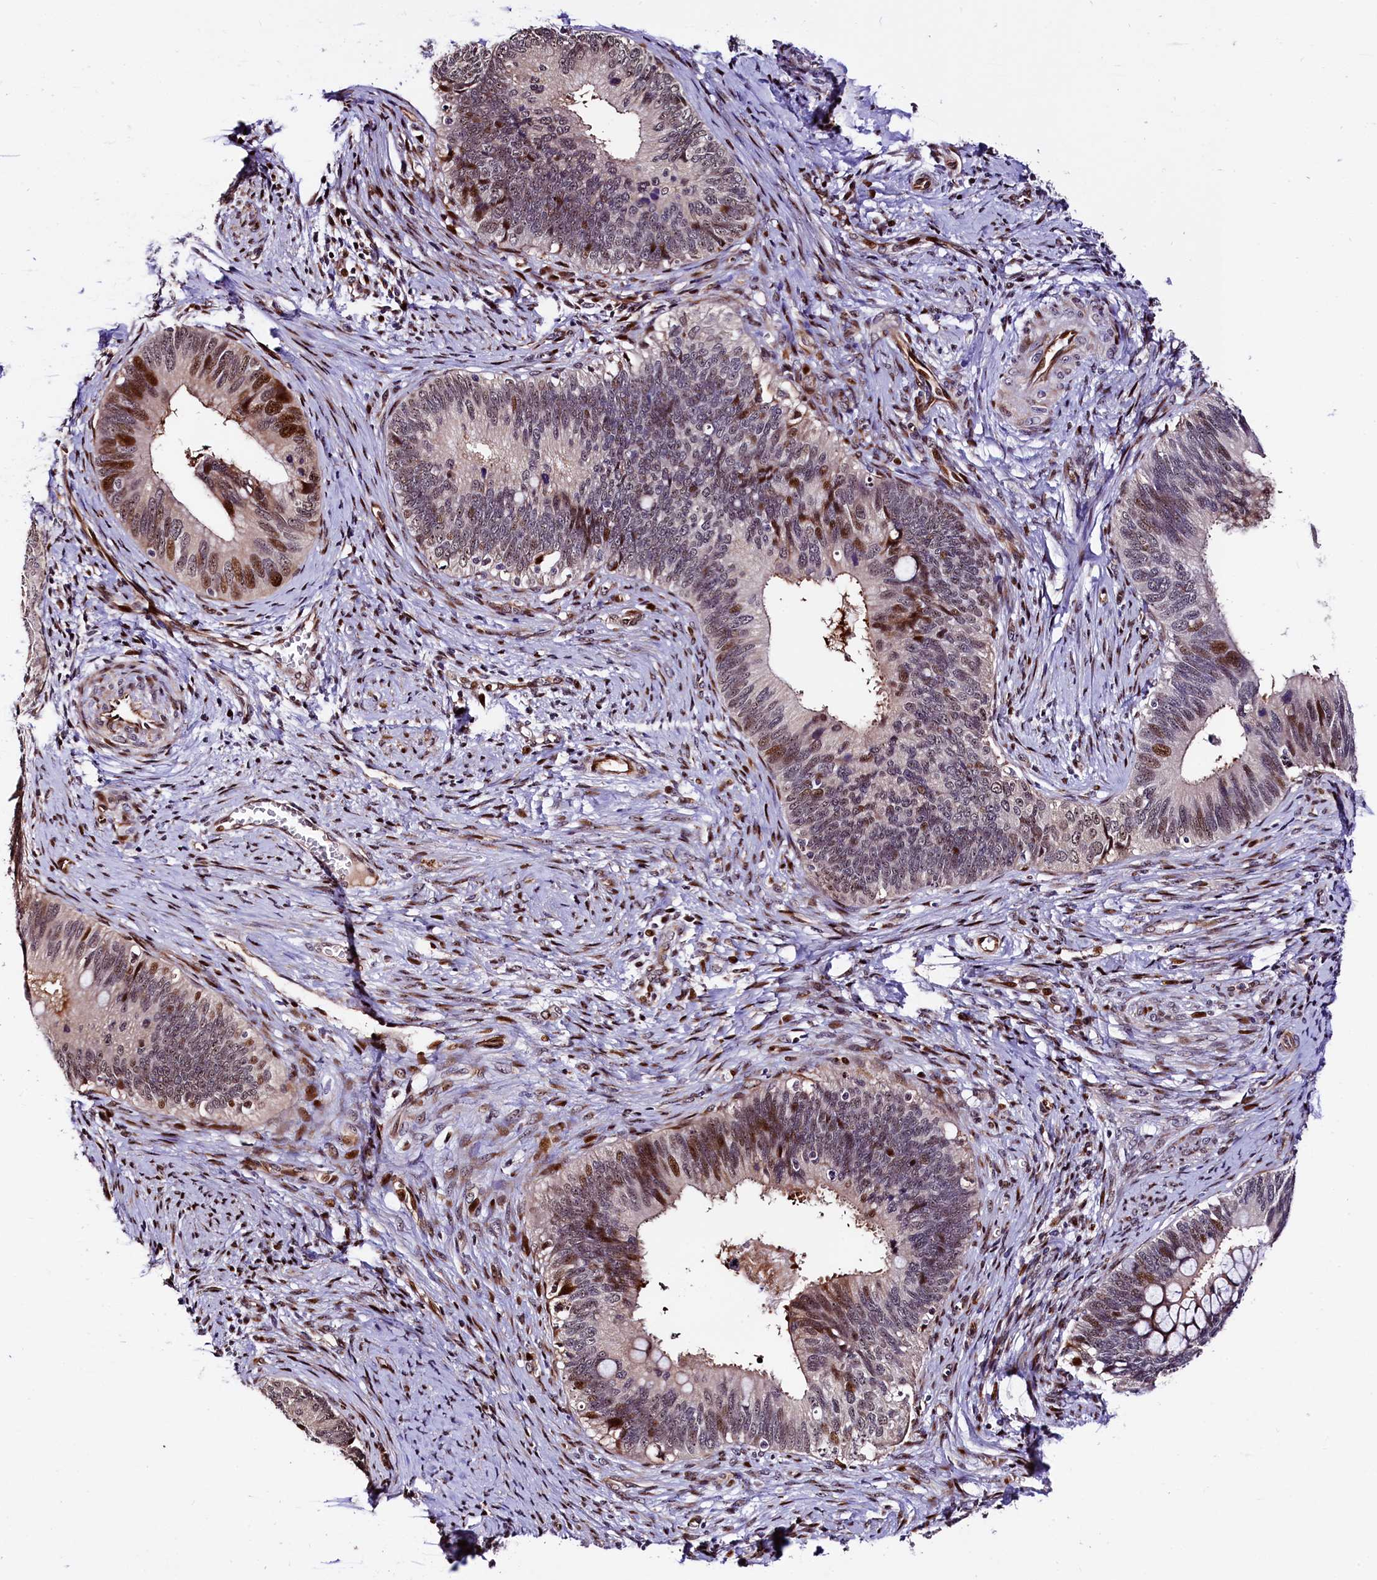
{"staining": {"intensity": "strong", "quantity": "<25%", "location": "cytoplasmic/membranous,nuclear"}, "tissue": "cervical cancer", "cell_type": "Tumor cells", "image_type": "cancer", "snomed": [{"axis": "morphology", "description": "Adenocarcinoma, NOS"}, {"axis": "topography", "description": "Cervix"}], "caption": "A medium amount of strong cytoplasmic/membranous and nuclear positivity is appreciated in about <25% of tumor cells in cervical cancer tissue.", "gene": "TRMT112", "patient": {"sex": "female", "age": 42}}